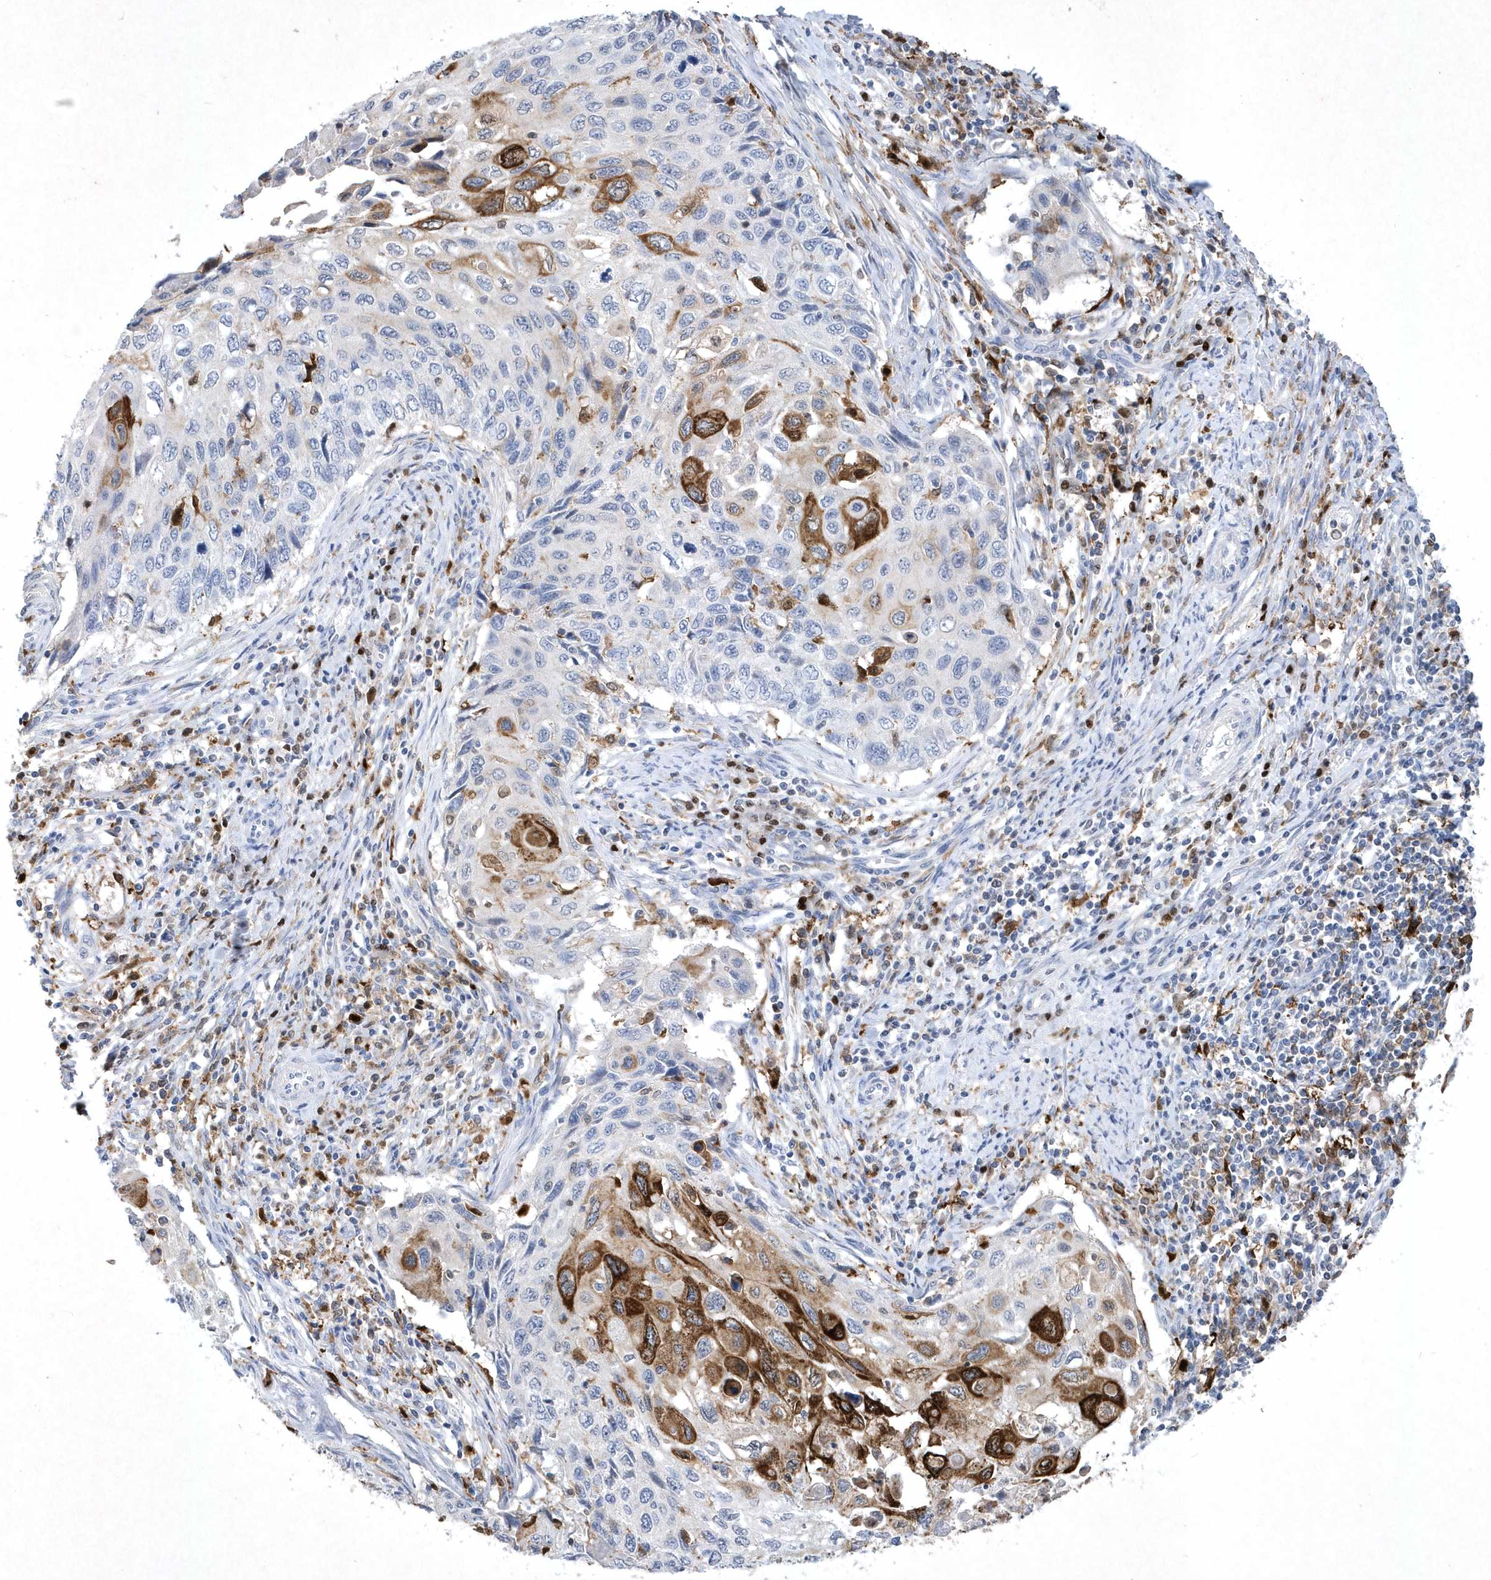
{"staining": {"intensity": "strong", "quantity": "<25%", "location": "cytoplasmic/membranous"}, "tissue": "cervical cancer", "cell_type": "Tumor cells", "image_type": "cancer", "snomed": [{"axis": "morphology", "description": "Squamous cell carcinoma, NOS"}, {"axis": "topography", "description": "Cervix"}], "caption": "This is a histology image of immunohistochemistry (IHC) staining of squamous cell carcinoma (cervical), which shows strong staining in the cytoplasmic/membranous of tumor cells.", "gene": "BHLHA15", "patient": {"sex": "female", "age": 70}}